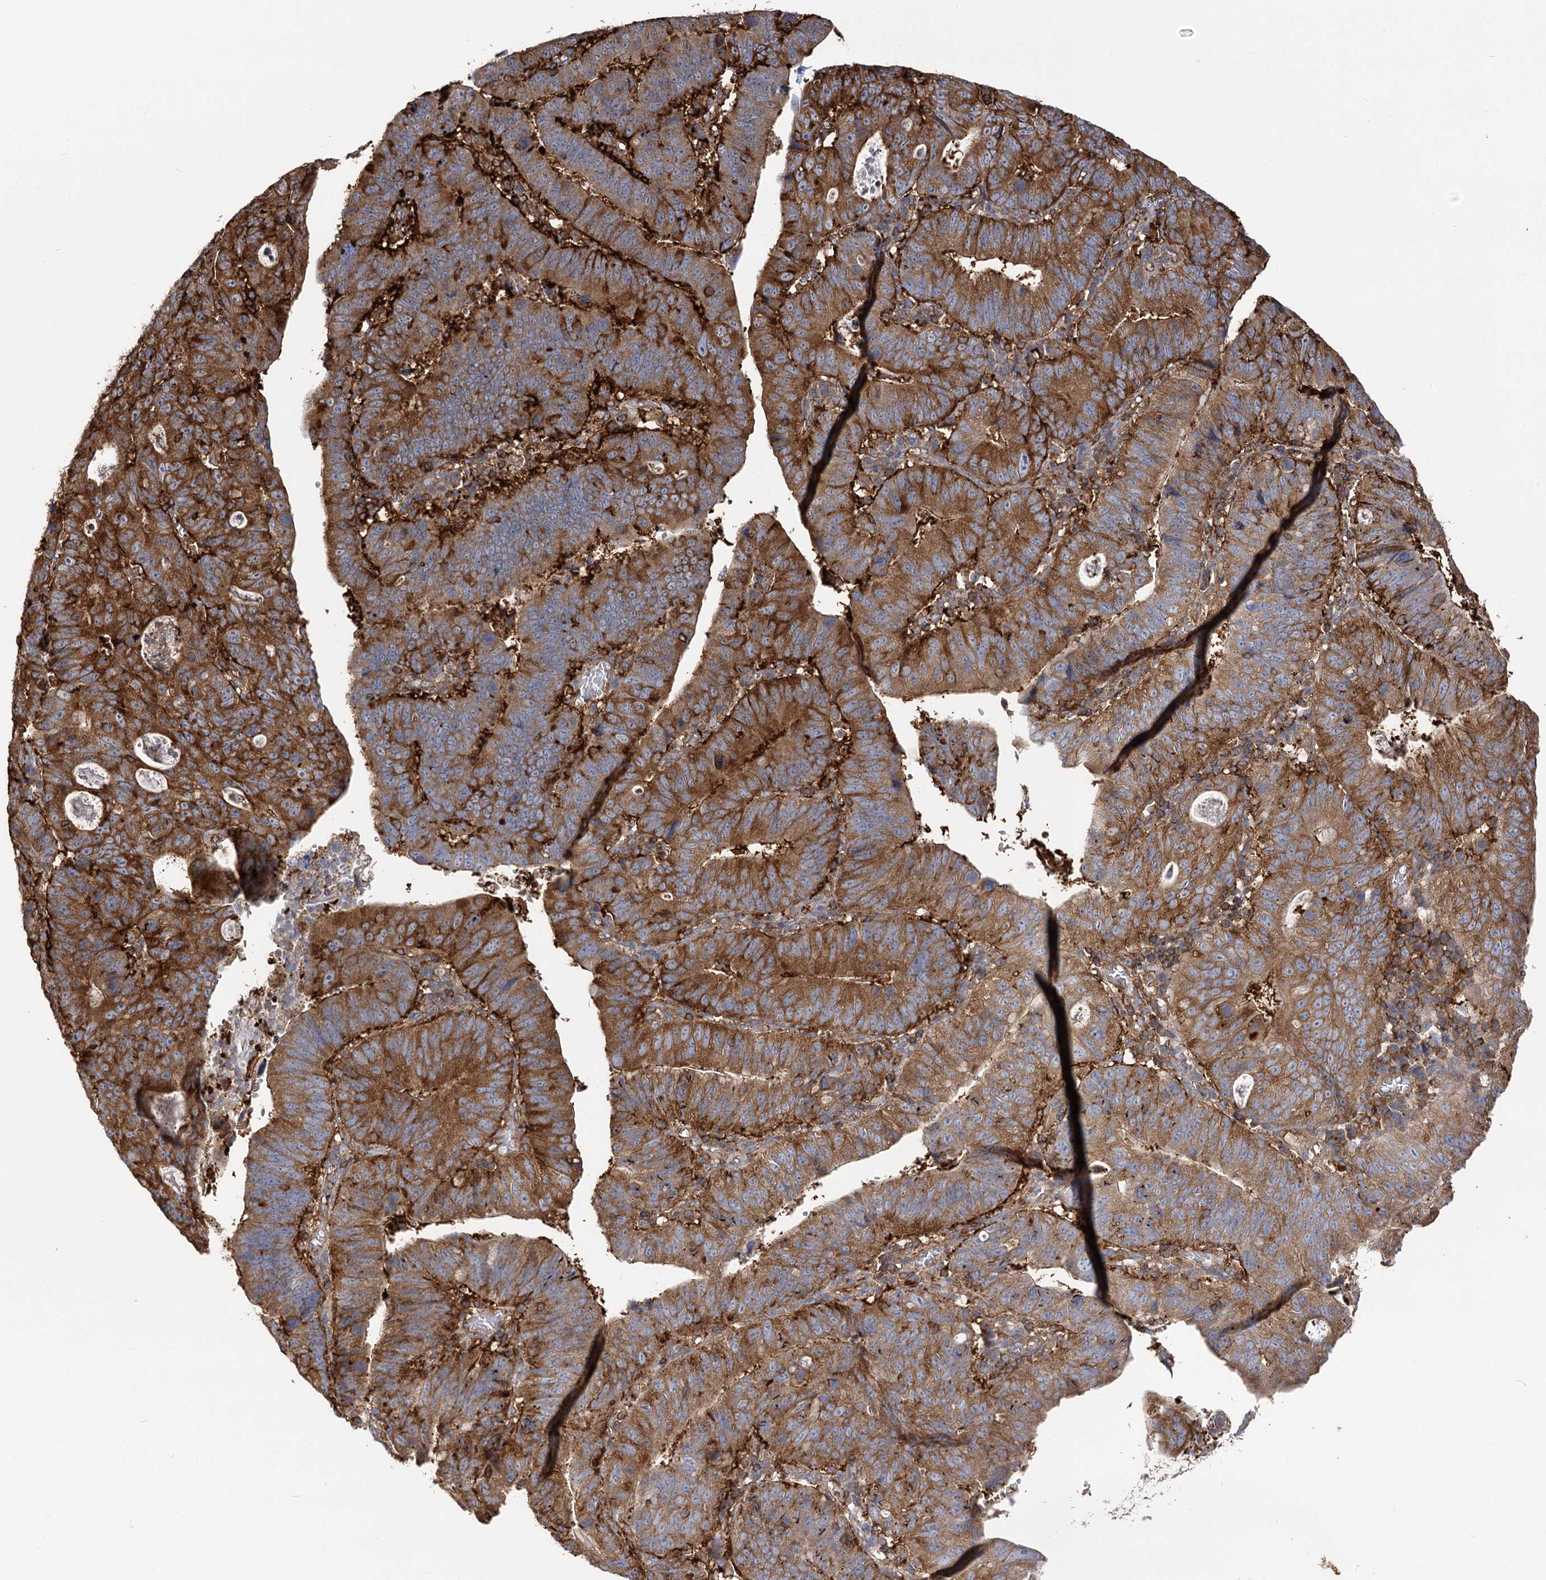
{"staining": {"intensity": "strong", "quantity": ">75%", "location": "cytoplasmic/membranous"}, "tissue": "stomach cancer", "cell_type": "Tumor cells", "image_type": "cancer", "snomed": [{"axis": "morphology", "description": "Adenocarcinoma, NOS"}, {"axis": "topography", "description": "Stomach"}], "caption": "Immunohistochemistry (IHC) image of neoplastic tissue: human stomach adenocarcinoma stained using immunohistochemistry shows high levels of strong protein expression localized specifically in the cytoplasmic/membranous of tumor cells, appearing as a cytoplasmic/membranous brown color.", "gene": "SEC24B", "patient": {"sex": "male", "age": 59}}